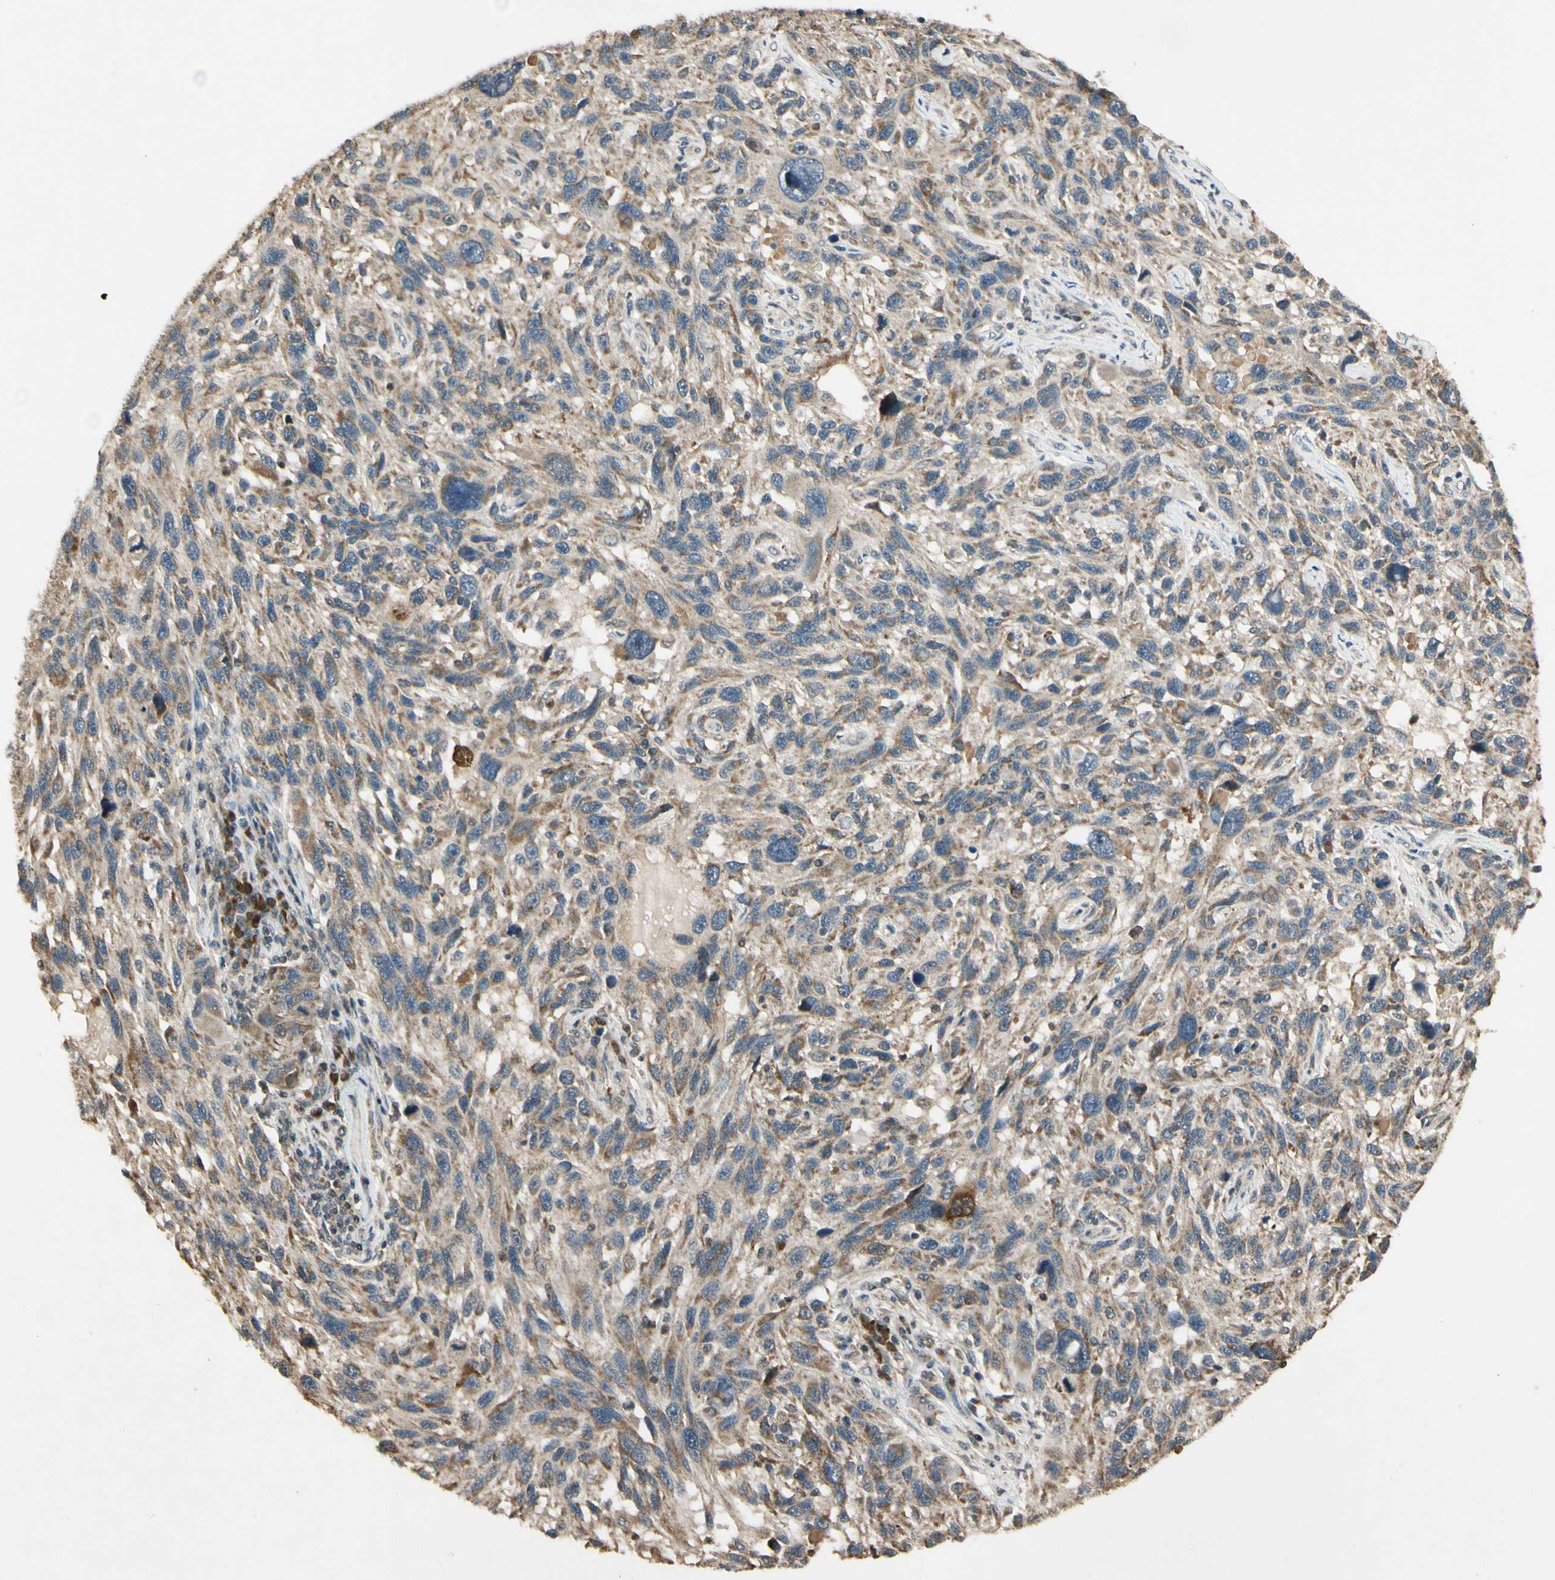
{"staining": {"intensity": "weak", "quantity": ">75%", "location": "cytoplasmic/membranous"}, "tissue": "melanoma", "cell_type": "Tumor cells", "image_type": "cancer", "snomed": [{"axis": "morphology", "description": "Malignant melanoma, NOS"}, {"axis": "topography", "description": "Skin"}], "caption": "Weak cytoplasmic/membranous protein expression is present in about >75% of tumor cells in melanoma.", "gene": "PRDX5", "patient": {"sex": "male", "age": 53}}